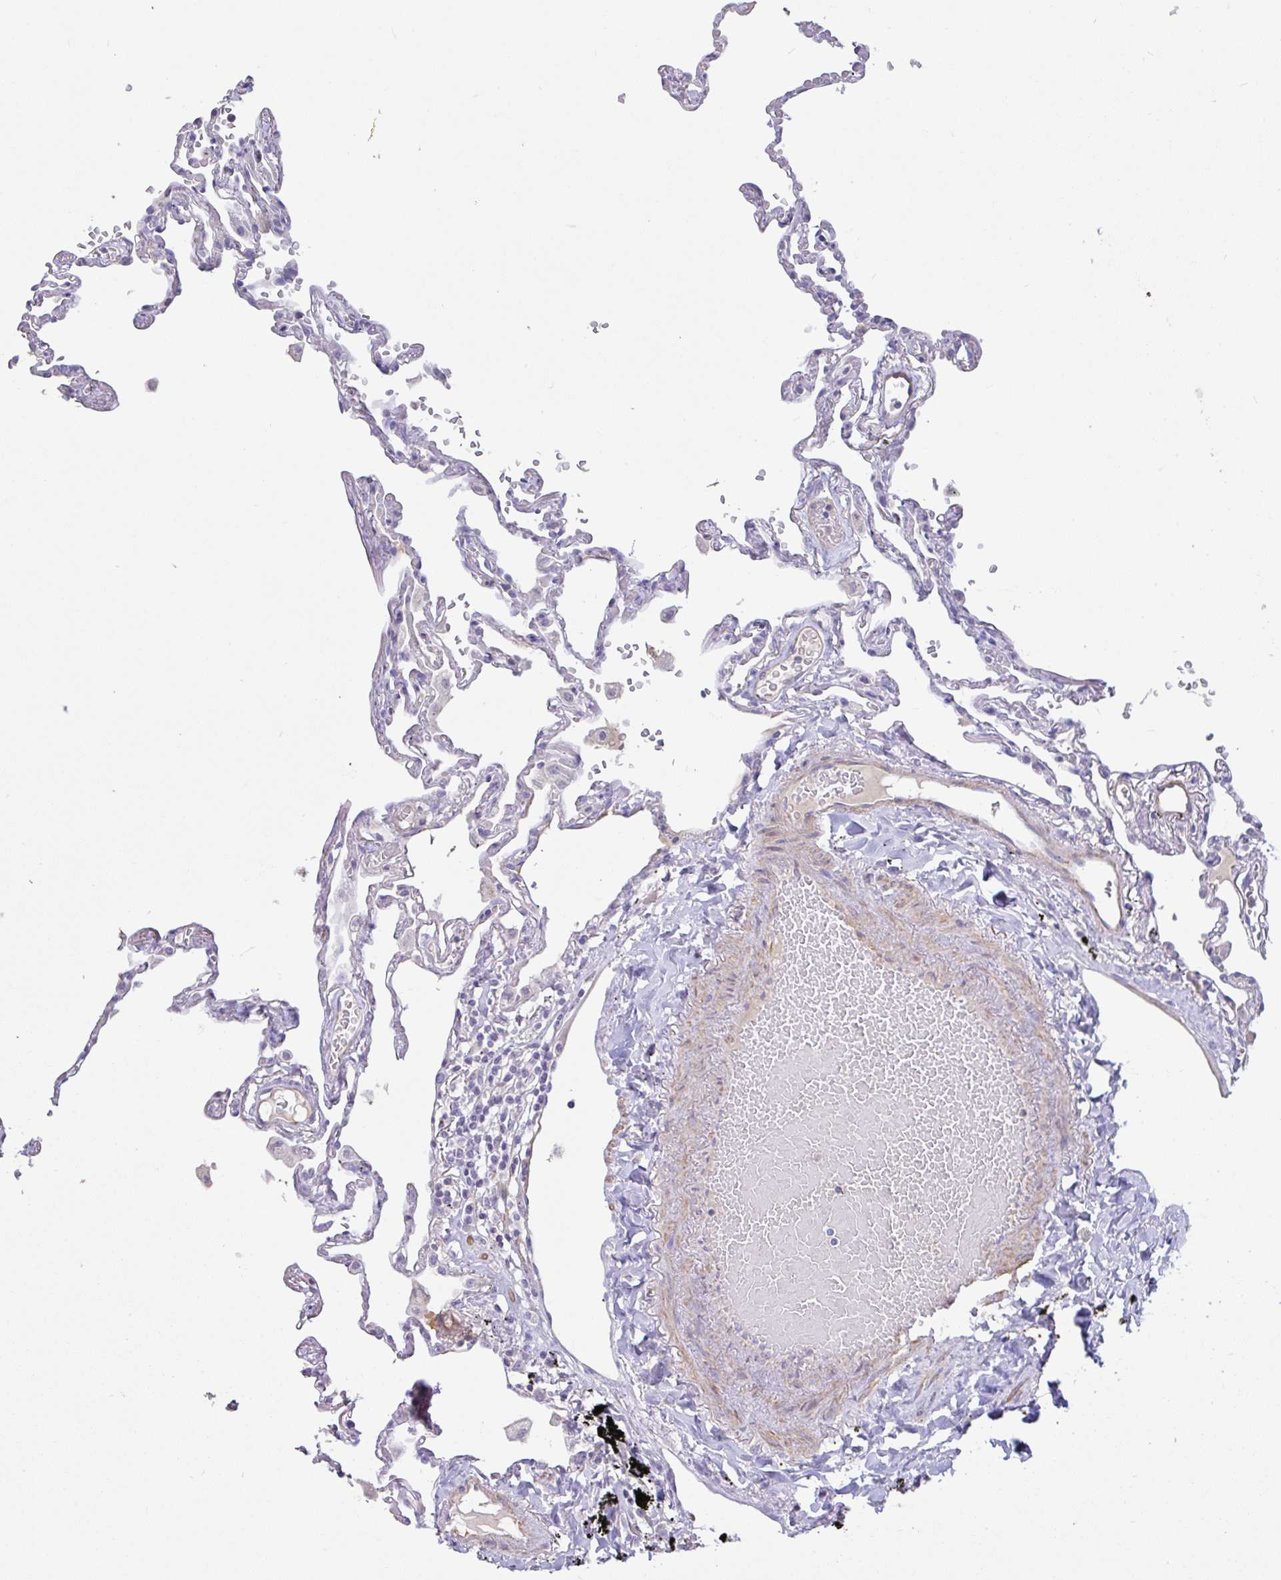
{"staining": {"intensity": "negative", "quantity": "none", "location": "none"}, "tissue": "lung", "cell_type": "Alveolar cells", "image_type": "normal", "snomed": [{"axis": "morphology", "description": "Normal tissue, NOS"}, {"axis": "topography", "description": "Lung"}], "caption": "This is an immunohistochemistry photomicrograph of unremarkable human lung. There is no expression in alveolar cells.", "gene": "PYGM", "patient": {"sex": "female", "age": 67}}